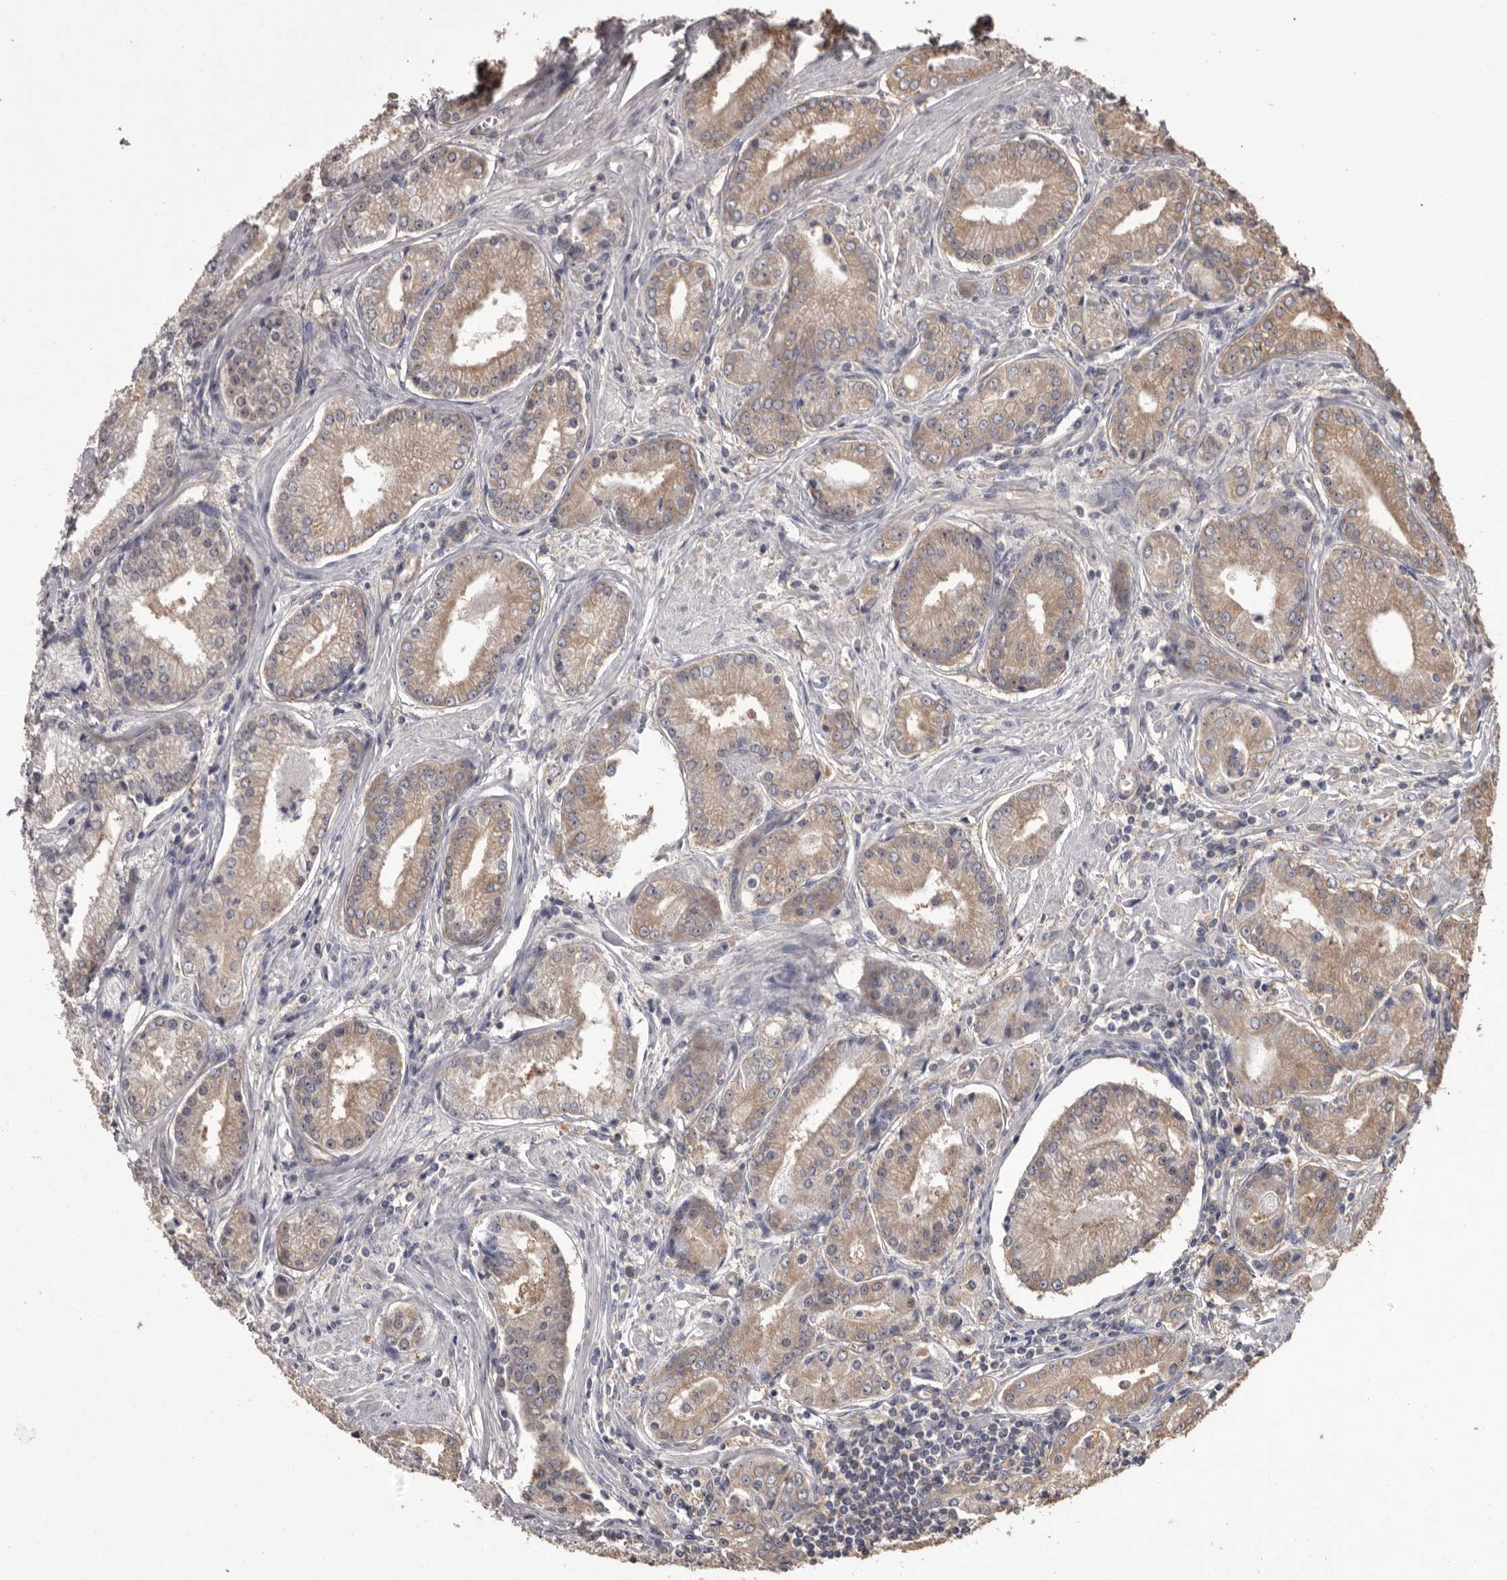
{"staining": {"intensity": "moderate", "quantity": "25%-75%", "location": "cytoplasmic/membranous"}, "tissue": "prostate cancer", "cell_type": "Tumor cells", "image_type": "cancer", "snomed": [{"axis": "morphology", "description": "Adenocarcinoma, Low grade"}, {"axis": "topography", "description": "Prostate"}], "caption": "Prostate cancer (adenocarcinoma (low-grade)) stained with immunohistochemistry (IHC) shows moderate cytoplasmic/membranous expression in about 25%-75% of tumor cells.", "gene": "DARS1", "patient": {"sex": "male", "age": 54}}